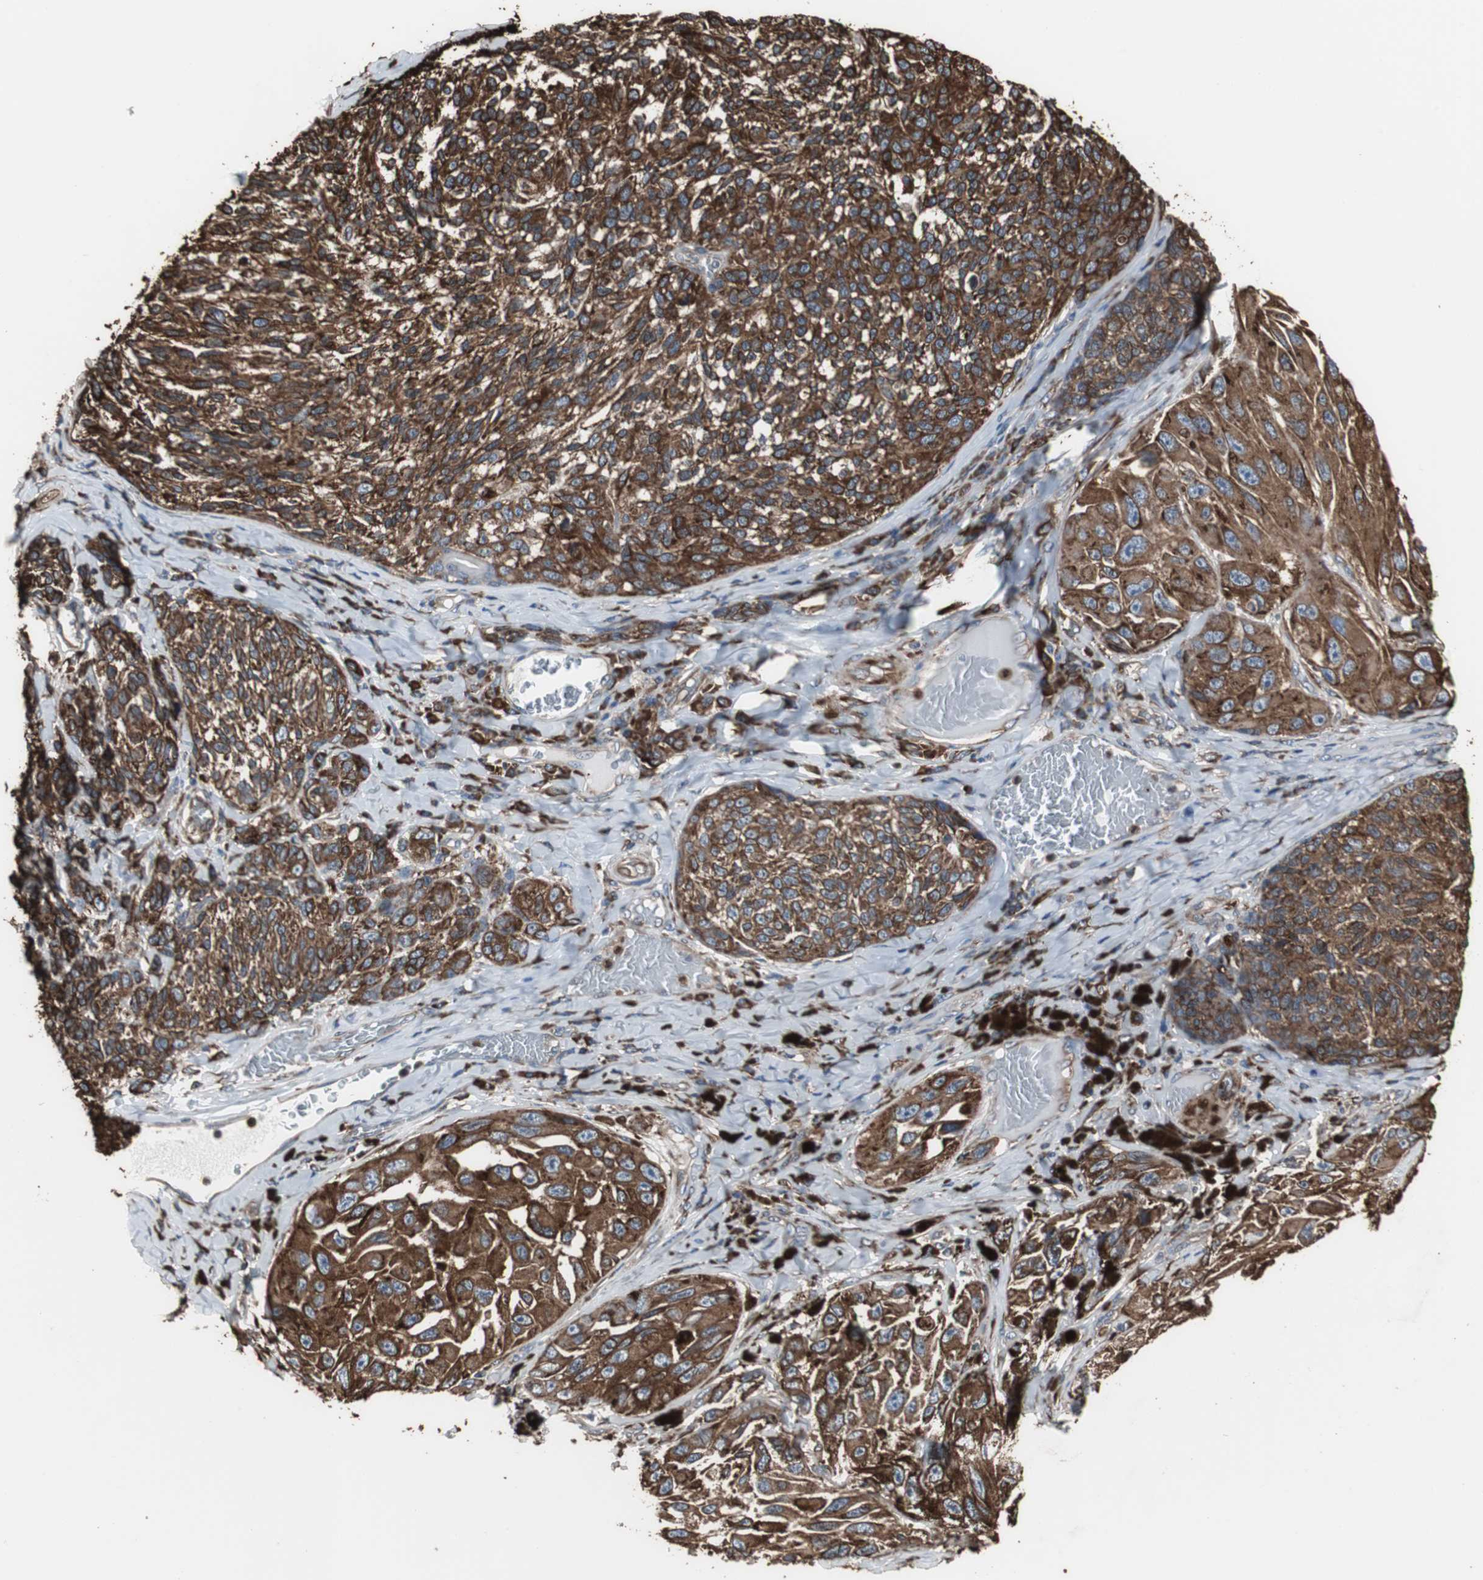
{"staining": {"intensity": "strong", "quantity": ">75%", "location": "cytoplasmic/membranous"}, "tissue": "melanoma", "cell_type": "Tumor cells", "image_type": "cancer", "snomed": [{"axis": "morphology", "description": "Malignant melanoma, NOS"}, {"axis": "topography", "description": "Skin"}], "caption": "Melanoma was stained to show a protein in brown. There is high levels of strong cytoplasmic/membranous staining in about >75% of tumor cells.", "gene": "CALU", "patient": {"sex": "female", "age": 73}}